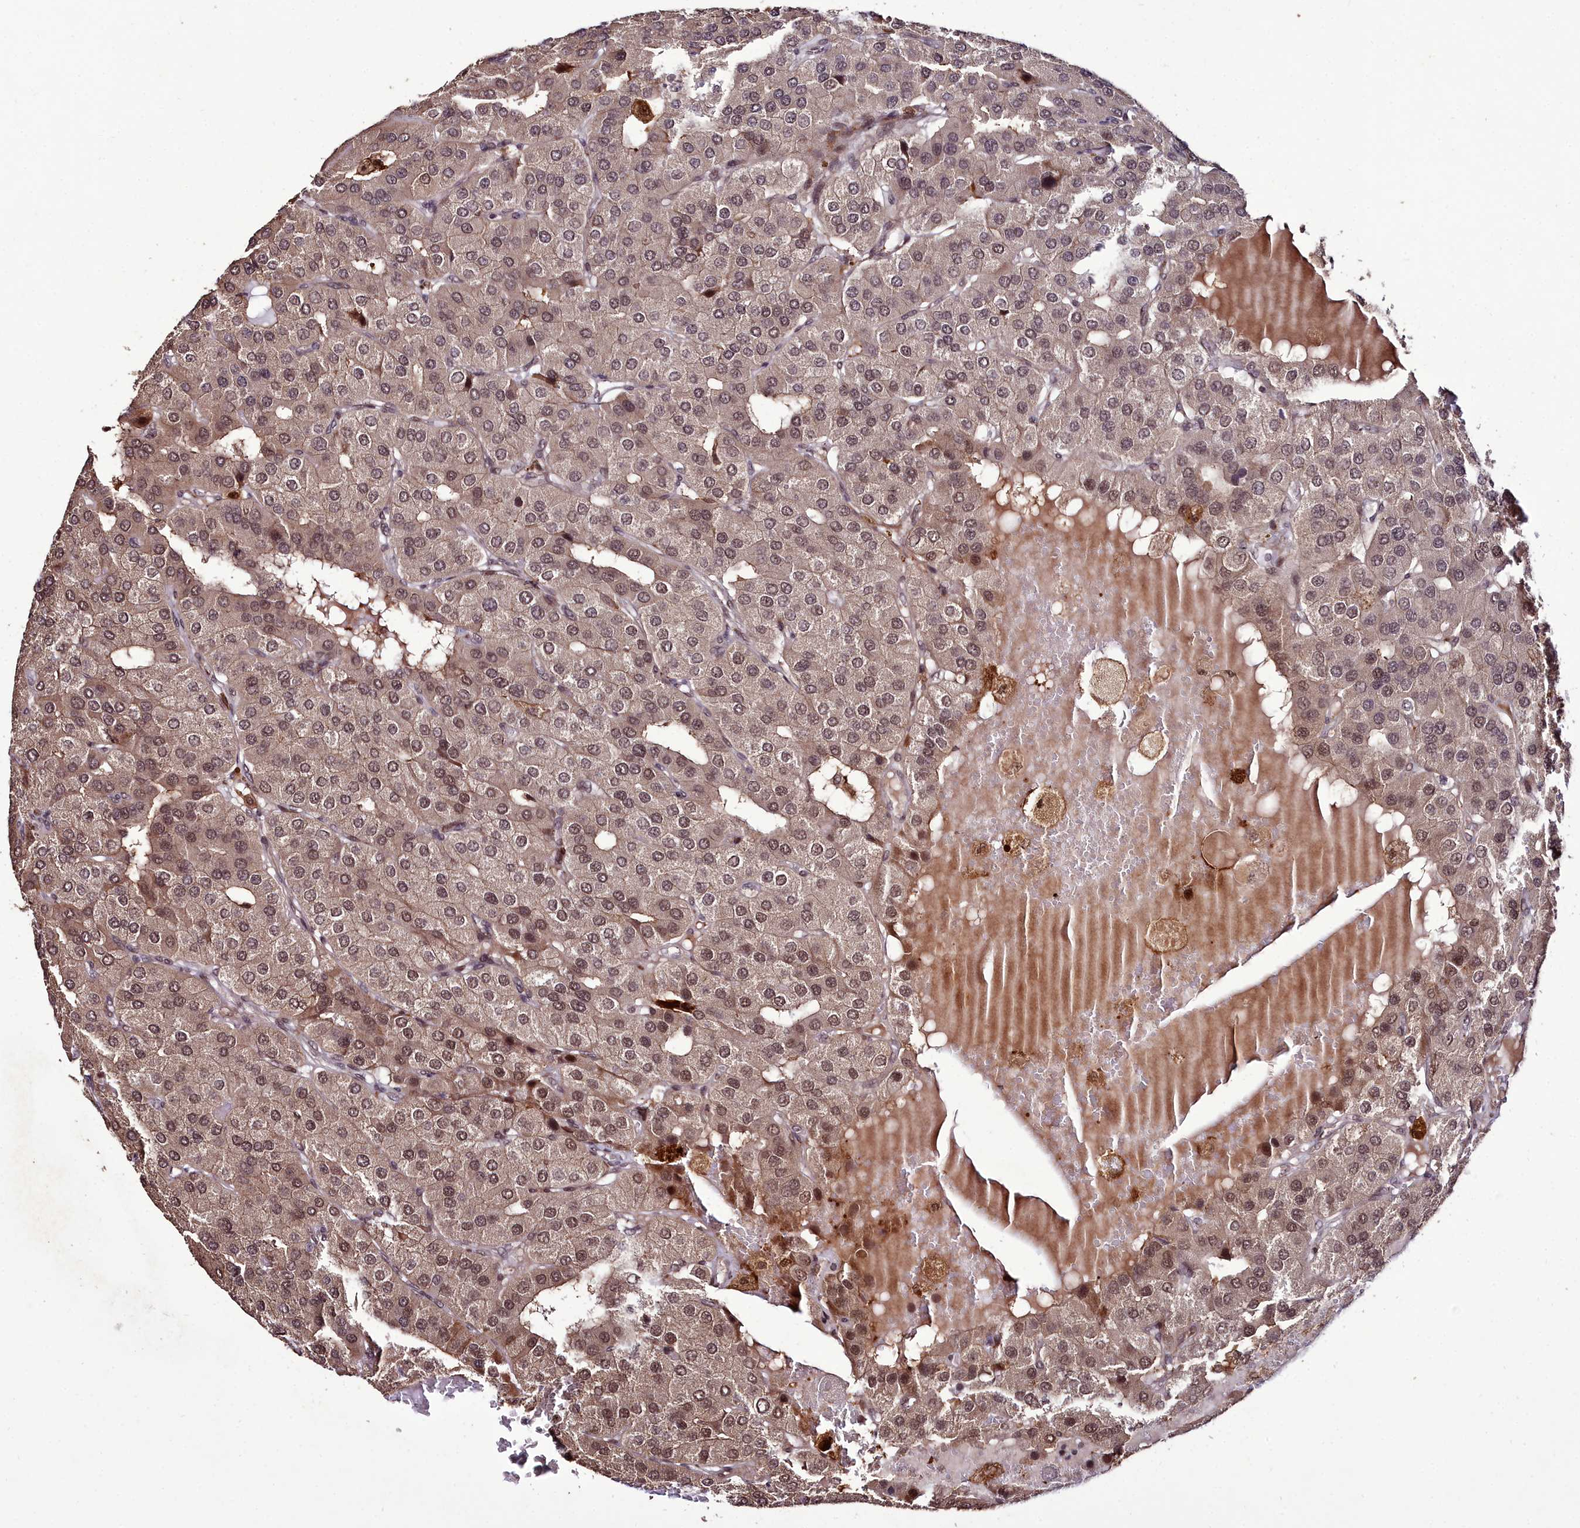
{"staining": {"intensity": "moderate", "quantity": ">75%", "location": "cytoplasmic/membranous,nuclear"}, "tissue": "parathyroid gland", "cell_type": "Glandular cells", "image_type": "normal", "snomed": [{"axis": "morphology", "description": "Normal tissue, NOS"}, {"axis": "morphology", "description": "Adenoma, NOS"}, {"axis": "topography", "description": "Parathyroid gland"}], "caption": "Parathyroid gland stained for a protein shows moderate cytoplasmic/membranous,nuclear positivity in glandular cells. Using DAB (3,3'-diaminobenzidine) (brown) and hematoxylin (blue) stains, captured at high magnification using brightfield microscopy.", "gene": "CXXC1", "patient": {"sex": "female", "age": 86}}